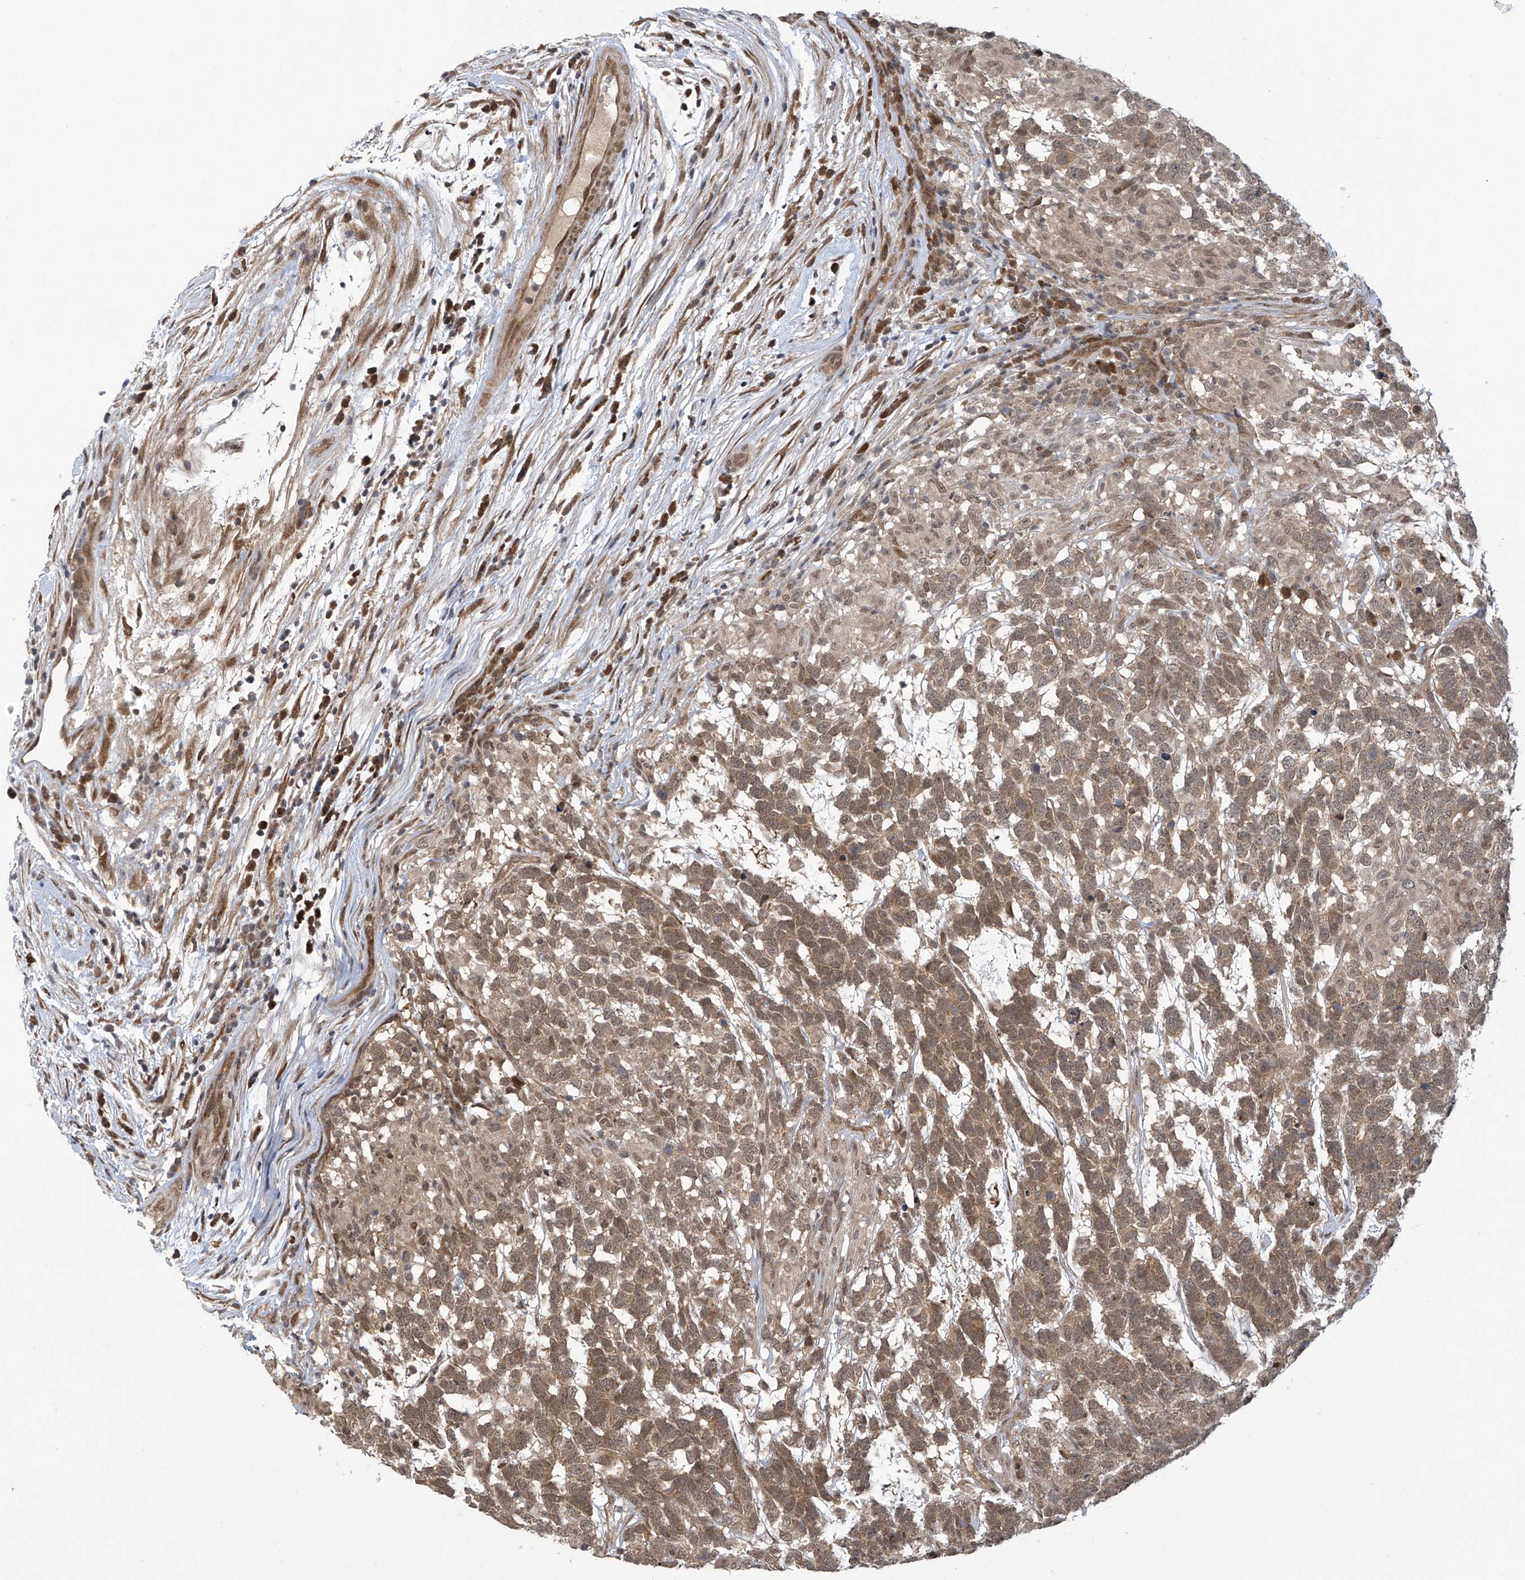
{"staining": {"intensity": "moderate", "quantity": ">75%", "location": "cytoplasmic/membranous,nuclear"}, "tissue": "testis cancer", "cell_type": "Tumor cells", "image_type": "cancer", "snomed": [{"axis": "morphology", "description": "Carcinoma, Embryonal, NOS"}, {"axis": "topography", "description": "Testis"}], "caption": "A medium amount of moderate cytoplasmic/membranous and nuclear expression is present in about >75% of tumor cells in testis cancer tissue.", "gene": "ABHD13", "patient": {"sex": "male", "age": 26}}